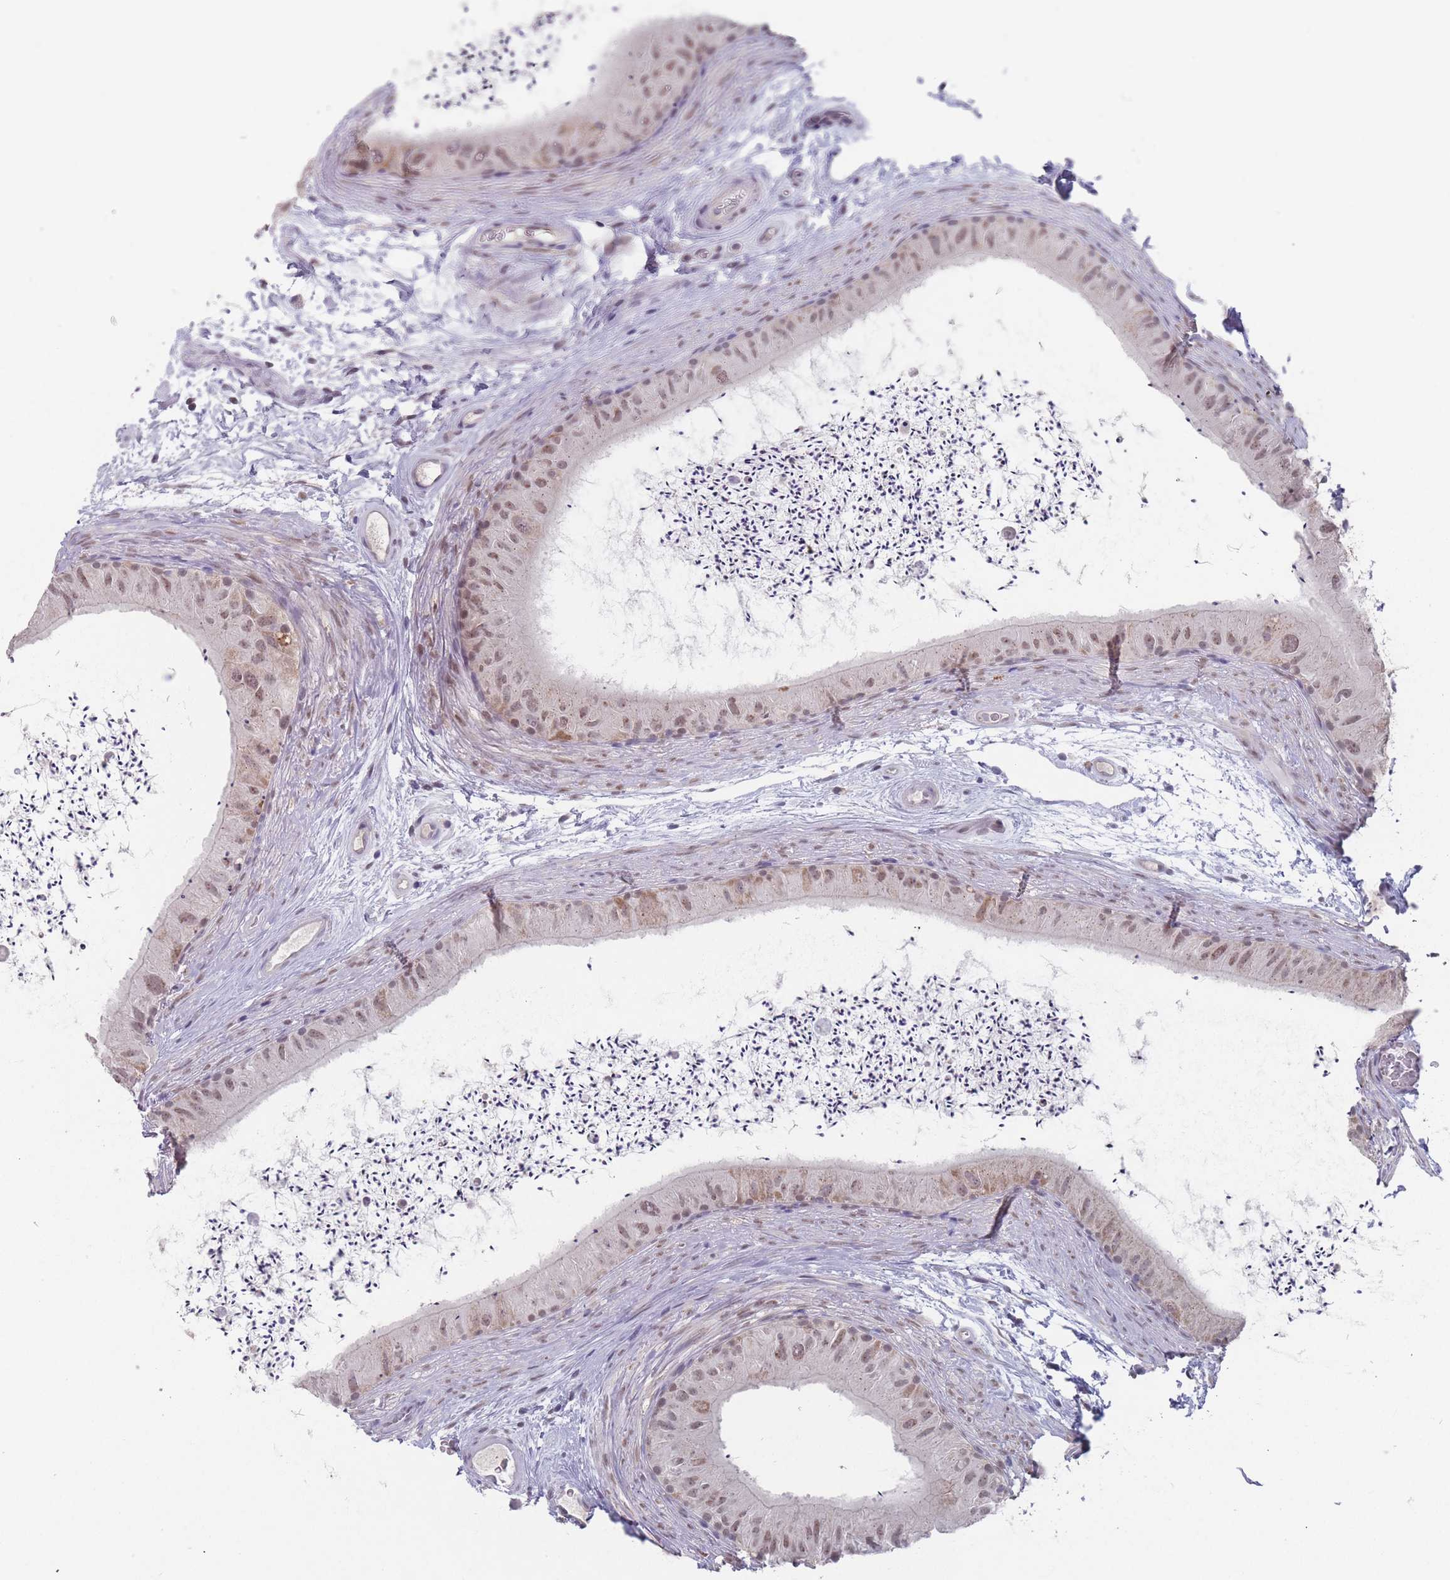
{"staining": {"intensity": "moderate", "quantity": ">75%", "location": "nuclear"}, "tissue": "epididymis", "cell_type": "Glandular cells", "image_type": "normal", "snomed": [{"axis": "morphology", "description": "Normal tissue, NOS"}, {"axis": "topography", "description": "Epididymis"}], "caption": "Epididymis stained with a brown dye shows moderate nuclear positive expression in about >75% of glandular cells.", "gene": "PEX7", "patient": {"sex": "male", "age": 50}}